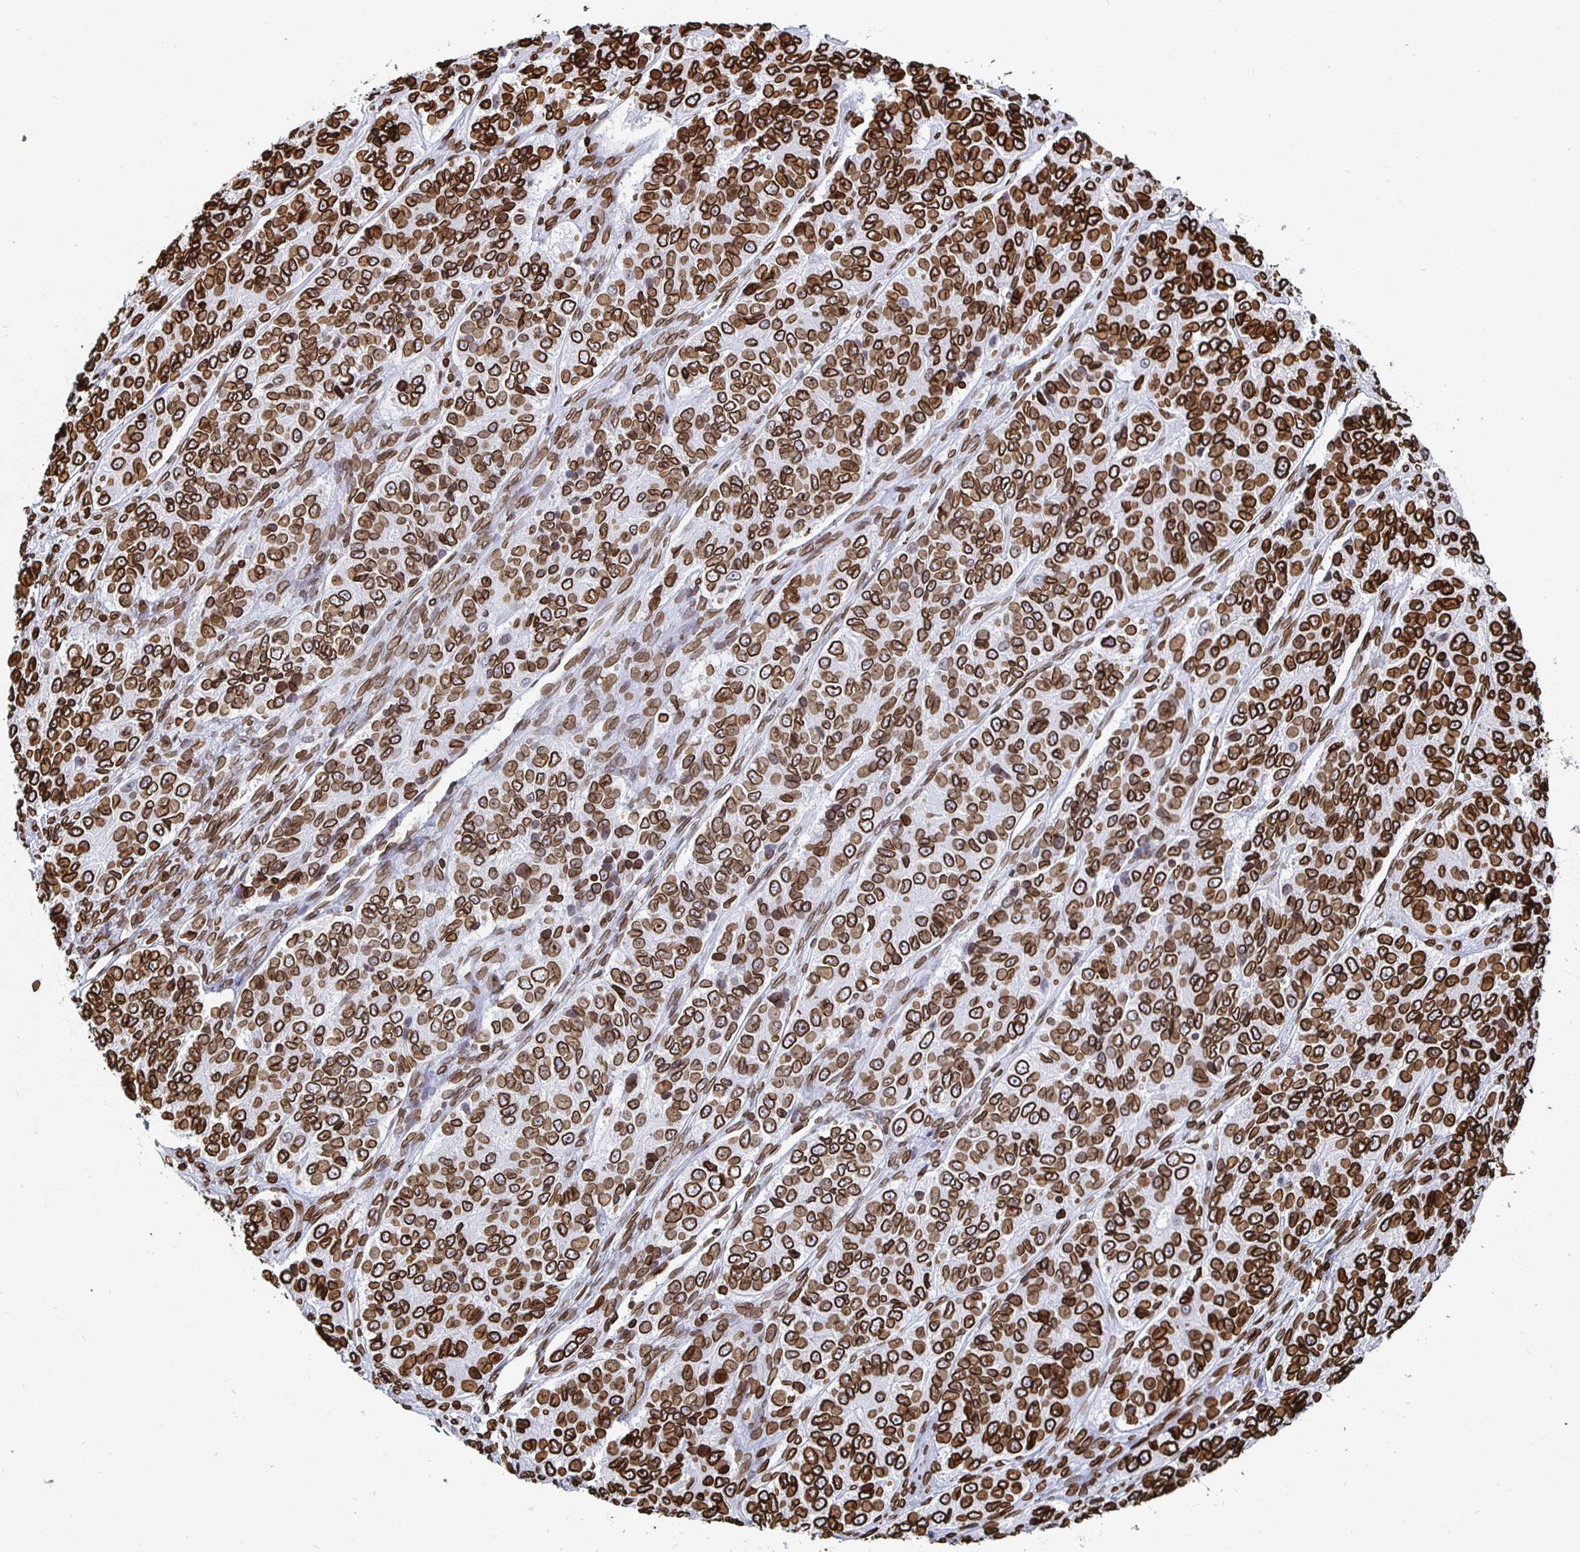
{"staining": {"intensity": "strong", "quantity": ">75%", "location": "cytoplasmic/membranous,nuclear"}, "tissue": "ovarian cancer", "cell_type": "Tumor cells", "image_type": "cancer", "snomed": [{"axis": "morphology", "description": "Carcinoma, endometroid"}, {"axis": "topography", "description": "Ovary"}], "caption": "Endometroid carcinoma (ovarian) tissue demonstrates strong cytoplasmic/membranous and nuclear expression in about >75% of tumor cells", "gene": "LMNB1", "patient": {"sex": "female", "age": 51}}